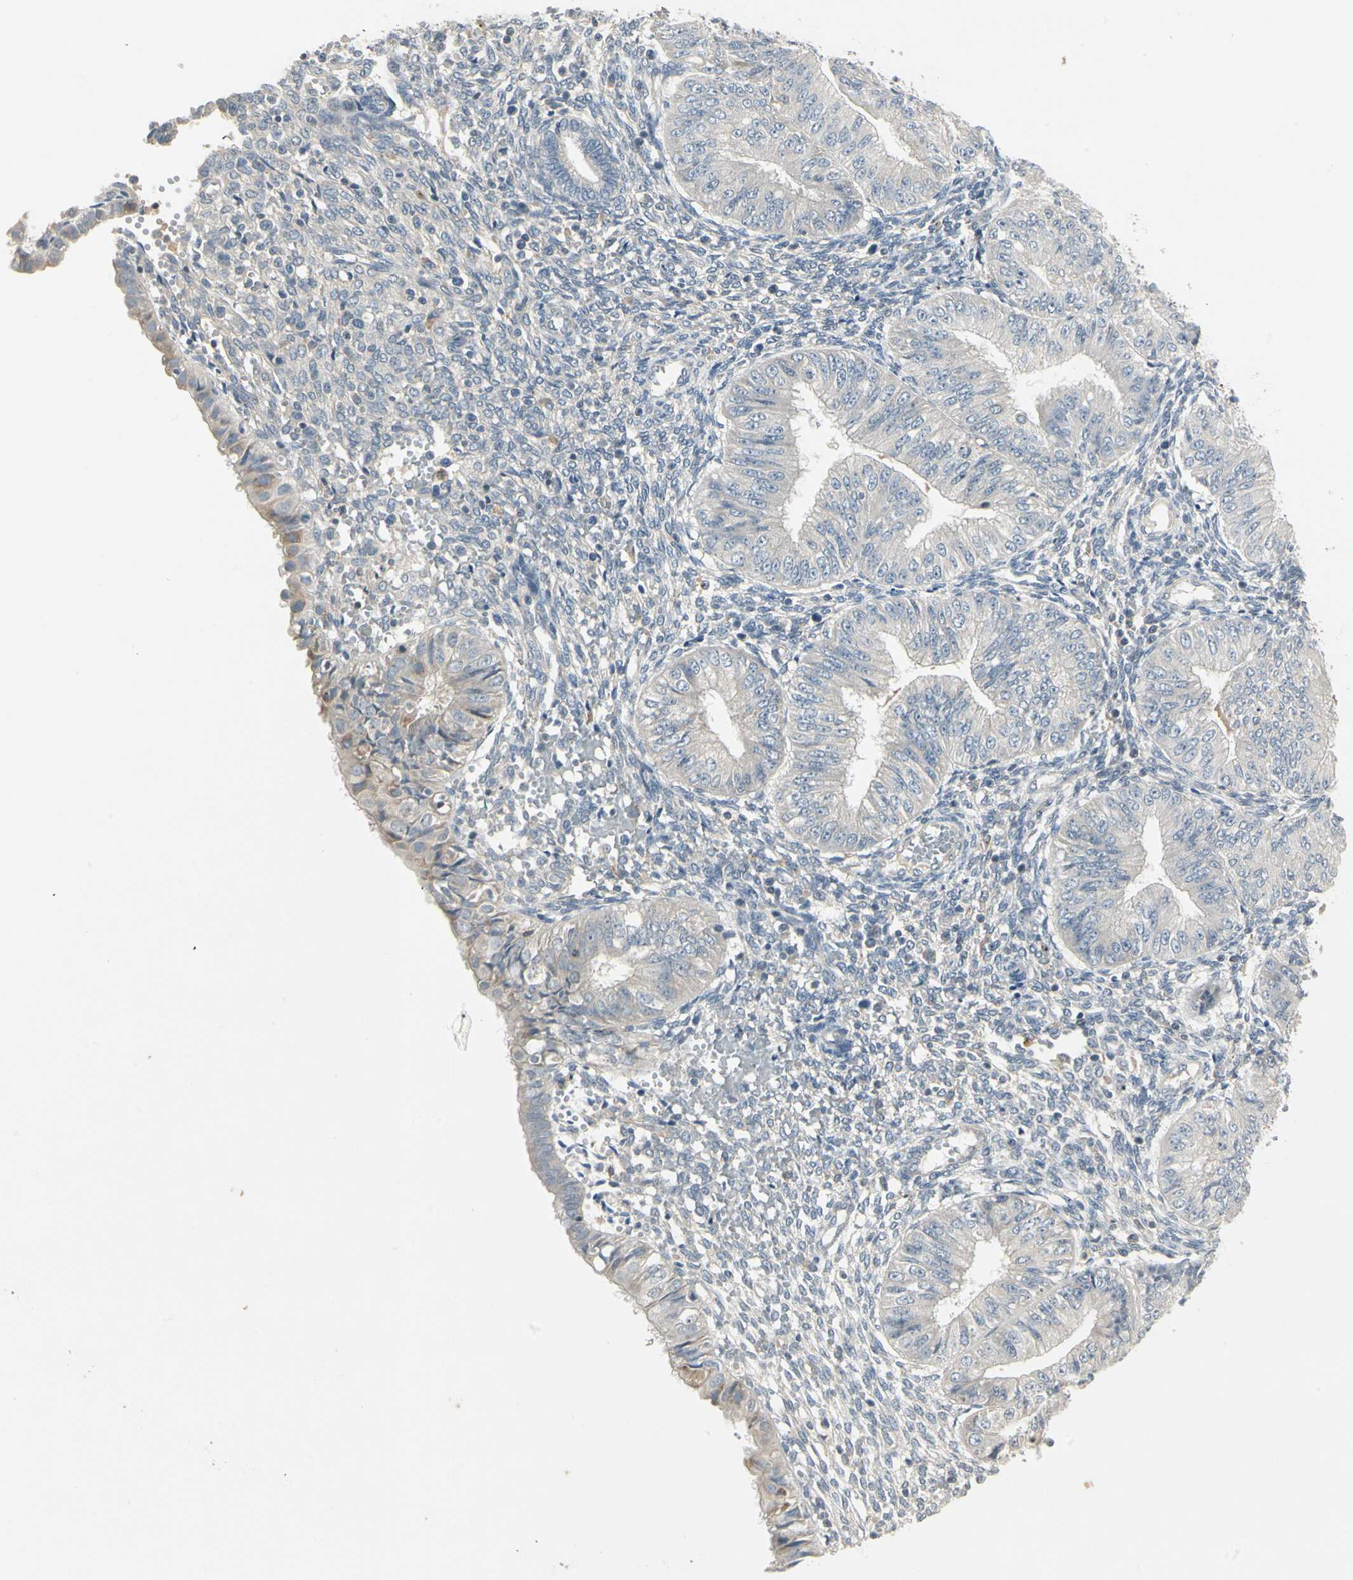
{"staining": {"intensity": "weak", "quantity": ">75%", "location": "cytoplasmic/membranous"}, "tissue": "endometrial cancer", "cell_type": "Tumor cells", "image_type": "cancer", "snomed": [{"axis": "morphology", "description": "Normal tissue, NOS"}, {"axis": "morphology", "description": "Adenocarcinoma, NOS"}, {"axis": "topography", "description": "Endometrium"}], "caption": "Endometrial cancer (adenocarcinoma) tissue displays weak cytoplasmic/membranous positivity in approximately >75% of tumor cells, visualized by immunohistochemistry.", "gene": "ZFP36", "patient": {"sex": "female", "age": 53}}